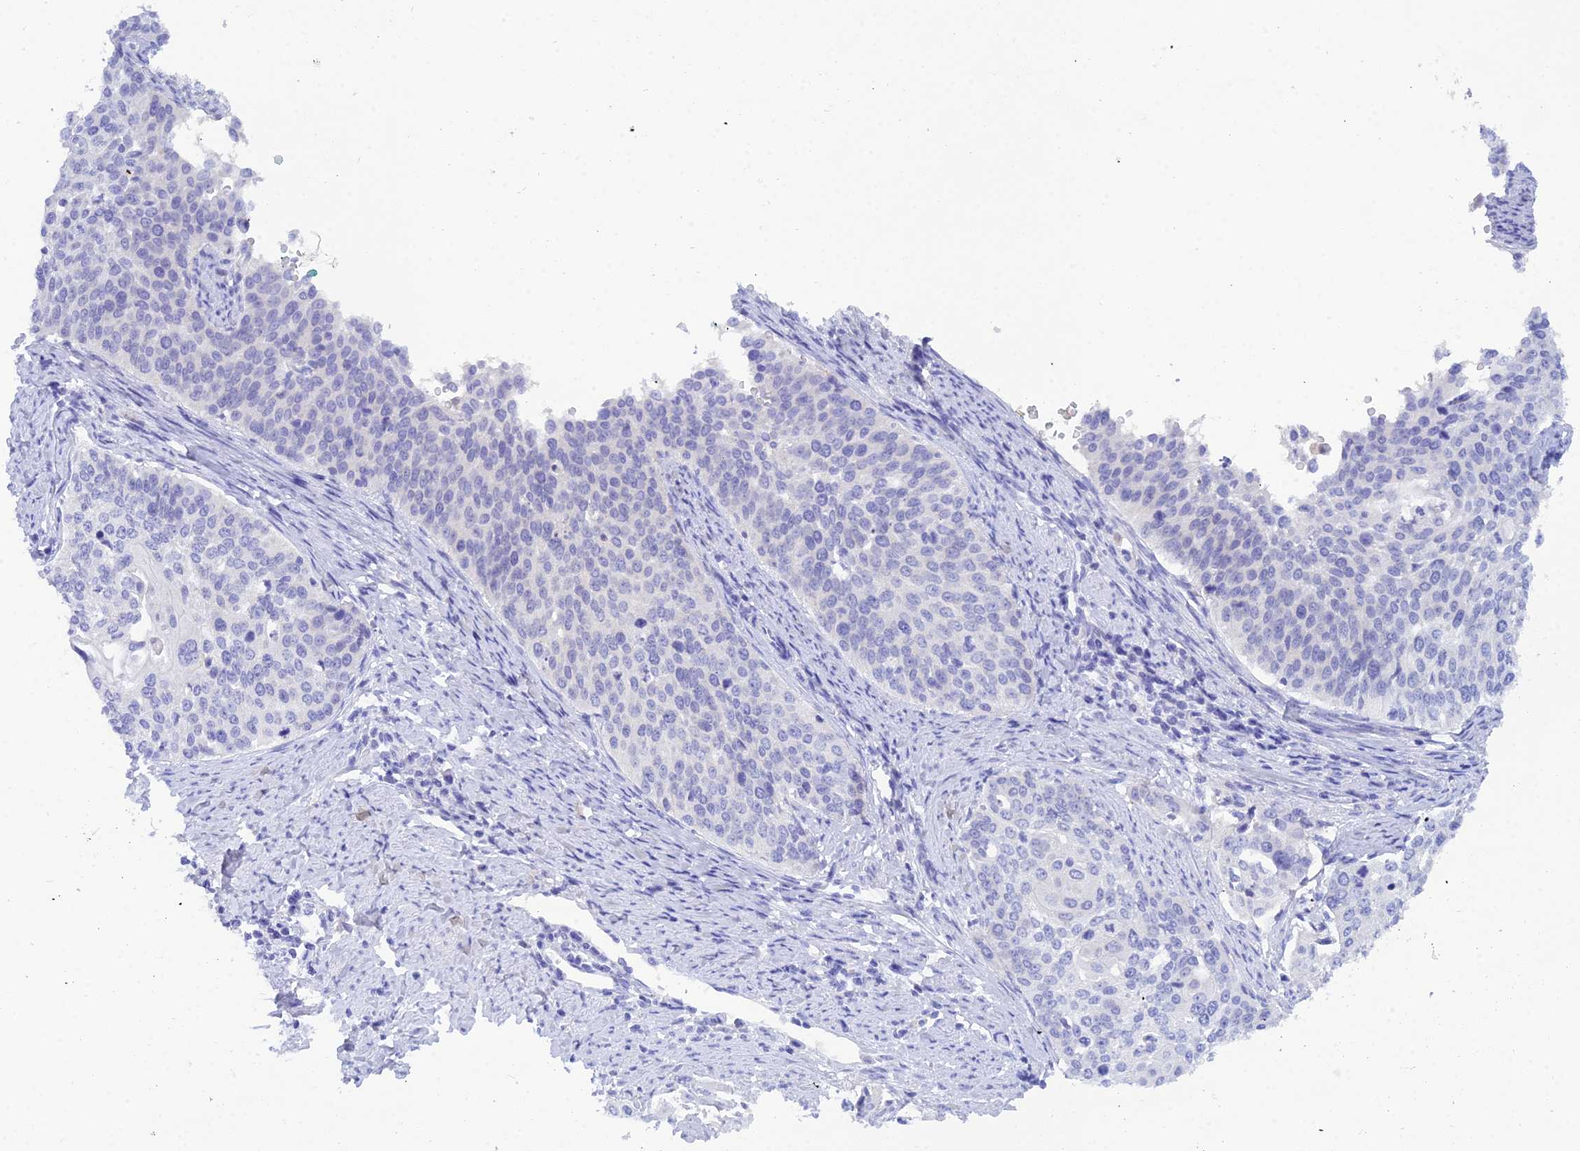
{"staining": {"intensity": "negative", "quantity": "none", "location": "none"}, "tissue": "cervical cancer", "cell_type": "Tumor cells", "image_type": "cancer", "snomed": [{"axis": "morphology", "description": "Squamous cell carcinoma, NOS"}, {"axis": "topography", "description": "Cervix"}], "caption": "Photomicrograph shows no protein staining in tumor cells of cervical cancer (squamous cell carcinoma) tissue. (DAB (3,3'-diaminobenzidine) IHC with hematoxylin counter stain).", "gene": "REG1A", "patient": {"sex": "female", "age": 44}}